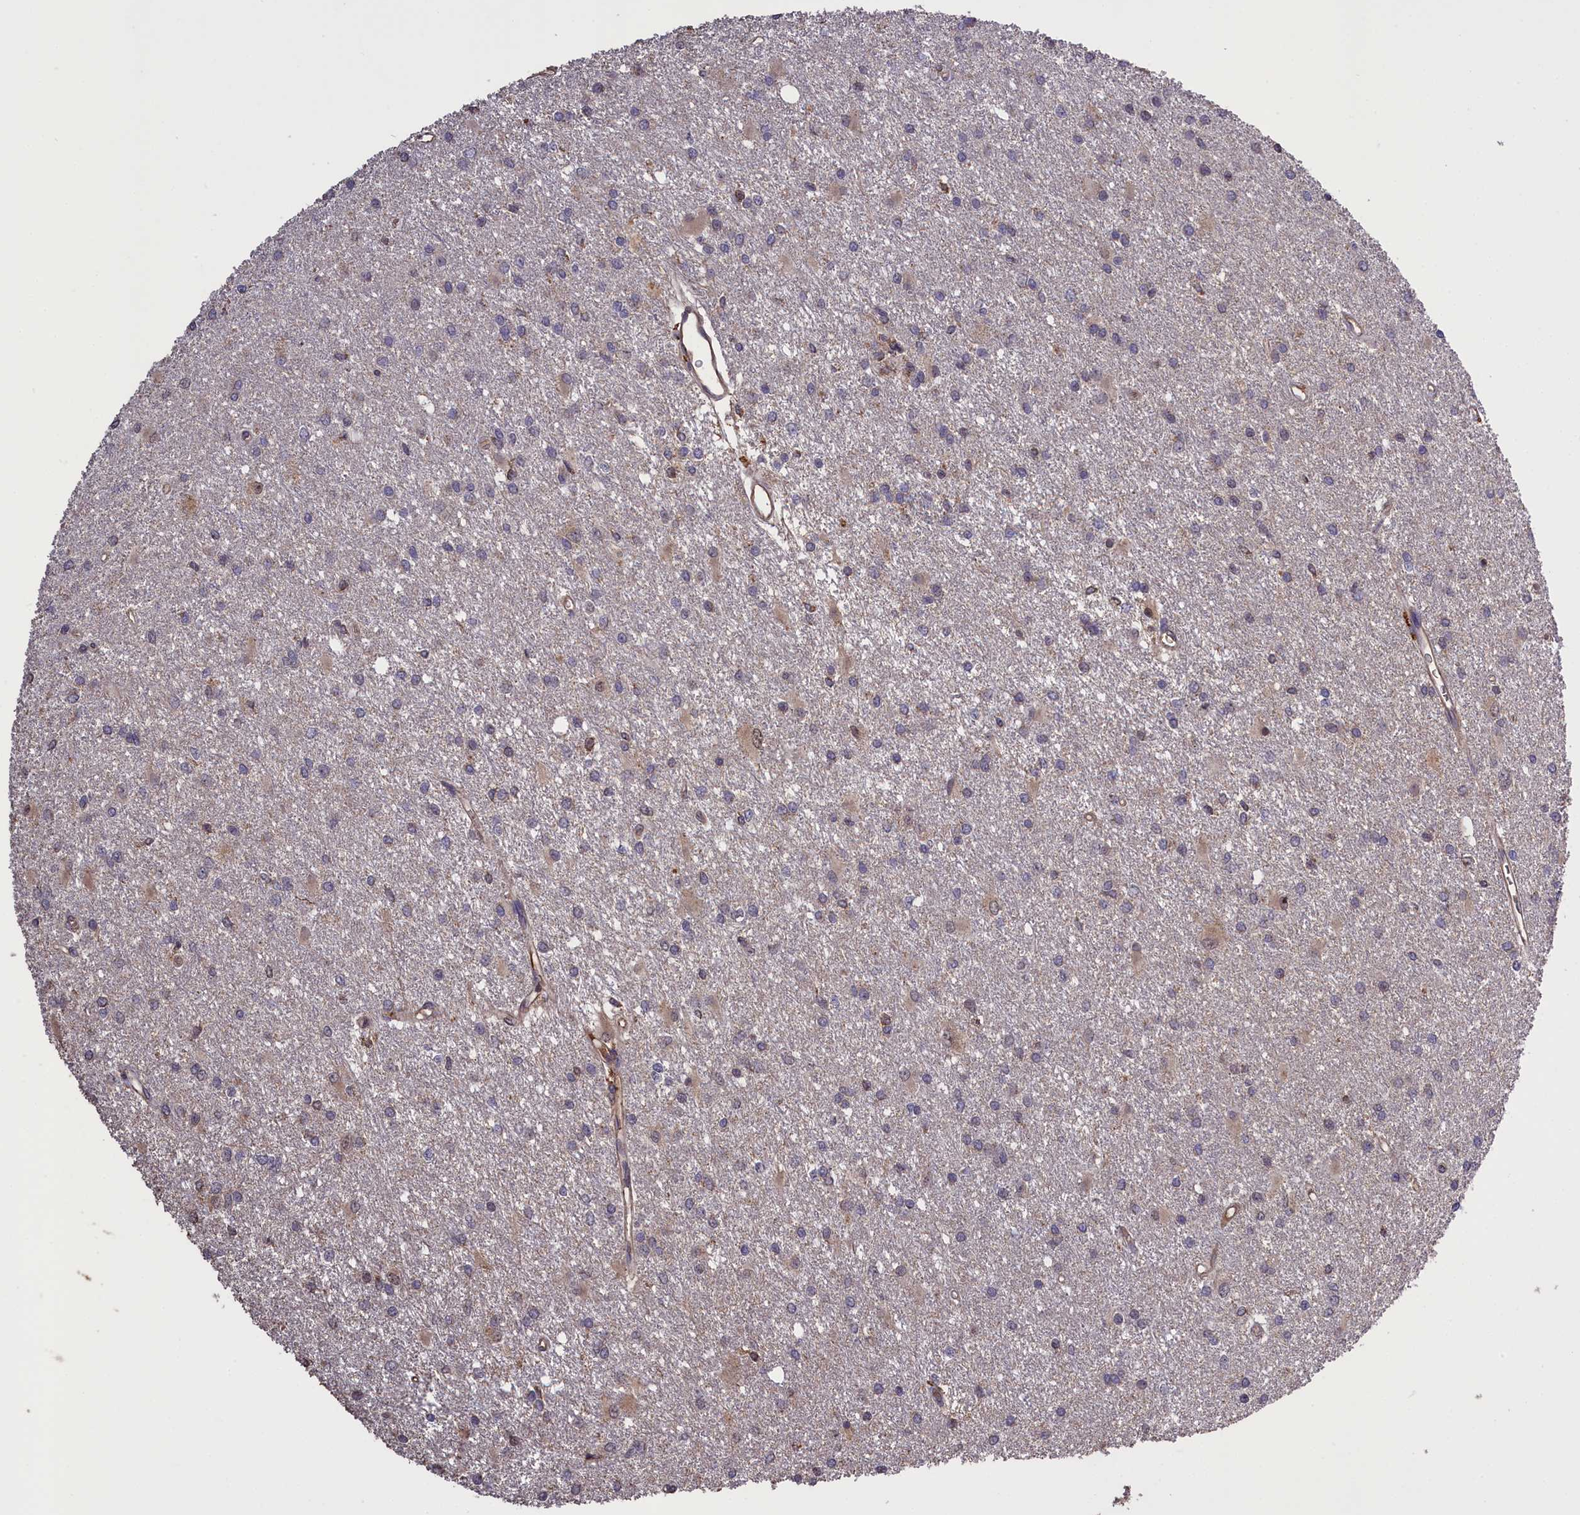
{"staining": {"intensity": "moderate", "quantity": "<25%", "location": "cytoplasmic/membranous"}, "tissue": "glioma", "cell_type": "Tumor cells", "image_type": "cancer", "snomed": [{"axis": "morphology", "description": "Glioma, malignant, High grade"}, {"axis": "topography", "description": "Brain"}], "caption": "This histopathology image demonstrates IHC staining of human glioma, with low moderate cytoplasmic/membranous positivity in approximately <25% of tumor cells.", "gene": "CLRN2", "patient": {"sex": "female", "age": 50}}